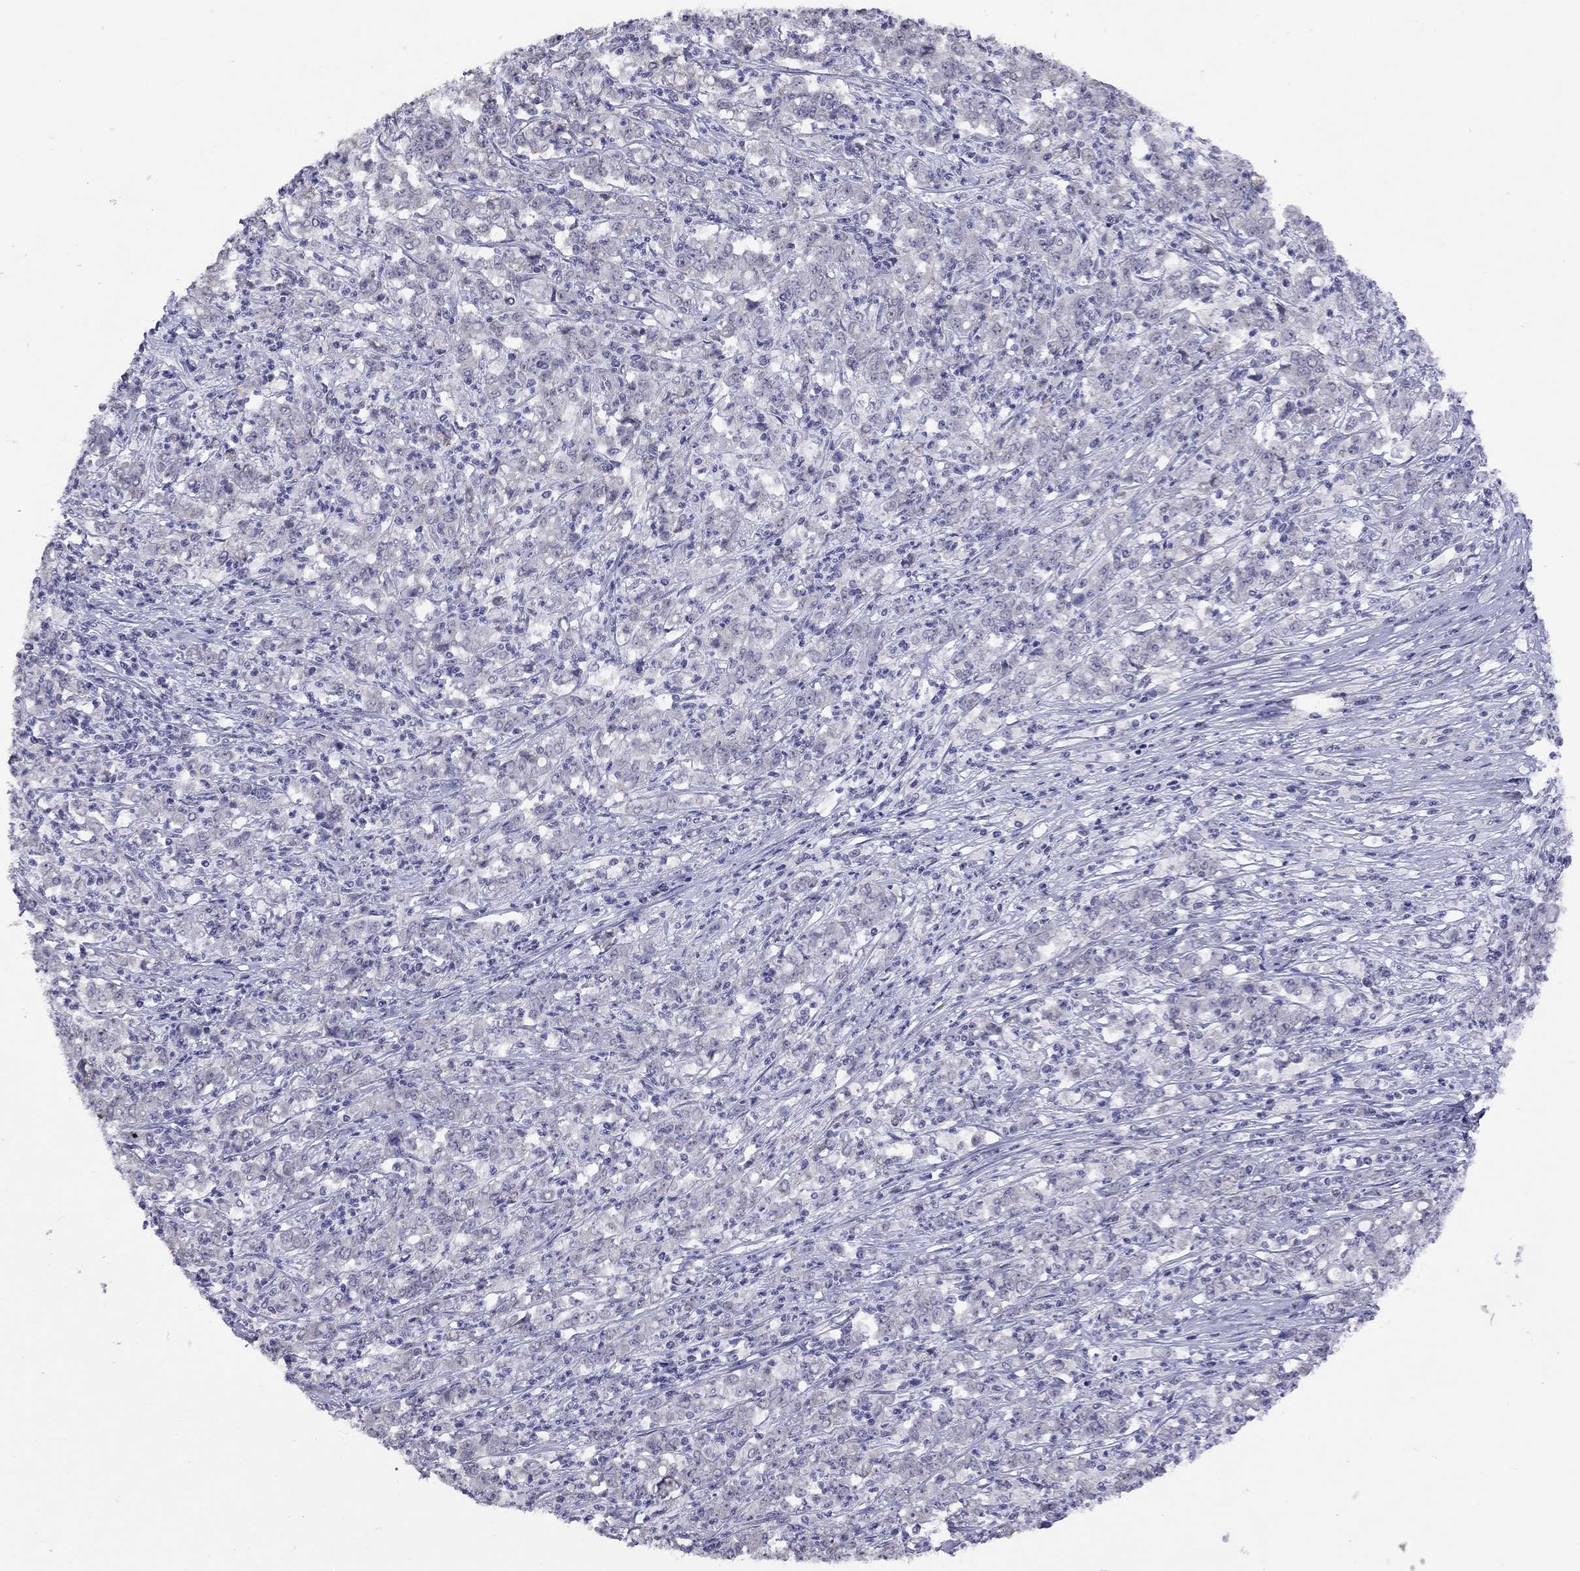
{"staining": {"intensity": "negative", "quantity": "none", "location": "none"}, "tissue": "stomach cancer", "cell_type": "Tumor cells", "image_type": "cancer", "snomed": [{"axis": "morphology", "description": "Adenocarcinoma, NOS"}, {"axis": "topography", "description": "Stomach, lower"}], "caption": "High power microscopy photomicrograph of an IHC image of adenocarcinoma (stomach), revealing no significant staining in tumor cells. (DAB (3,3'-diaminobenzidine) IHC, high magnification).", "gene": "HES5", "patient": {"sex": "female", "age": 71}}